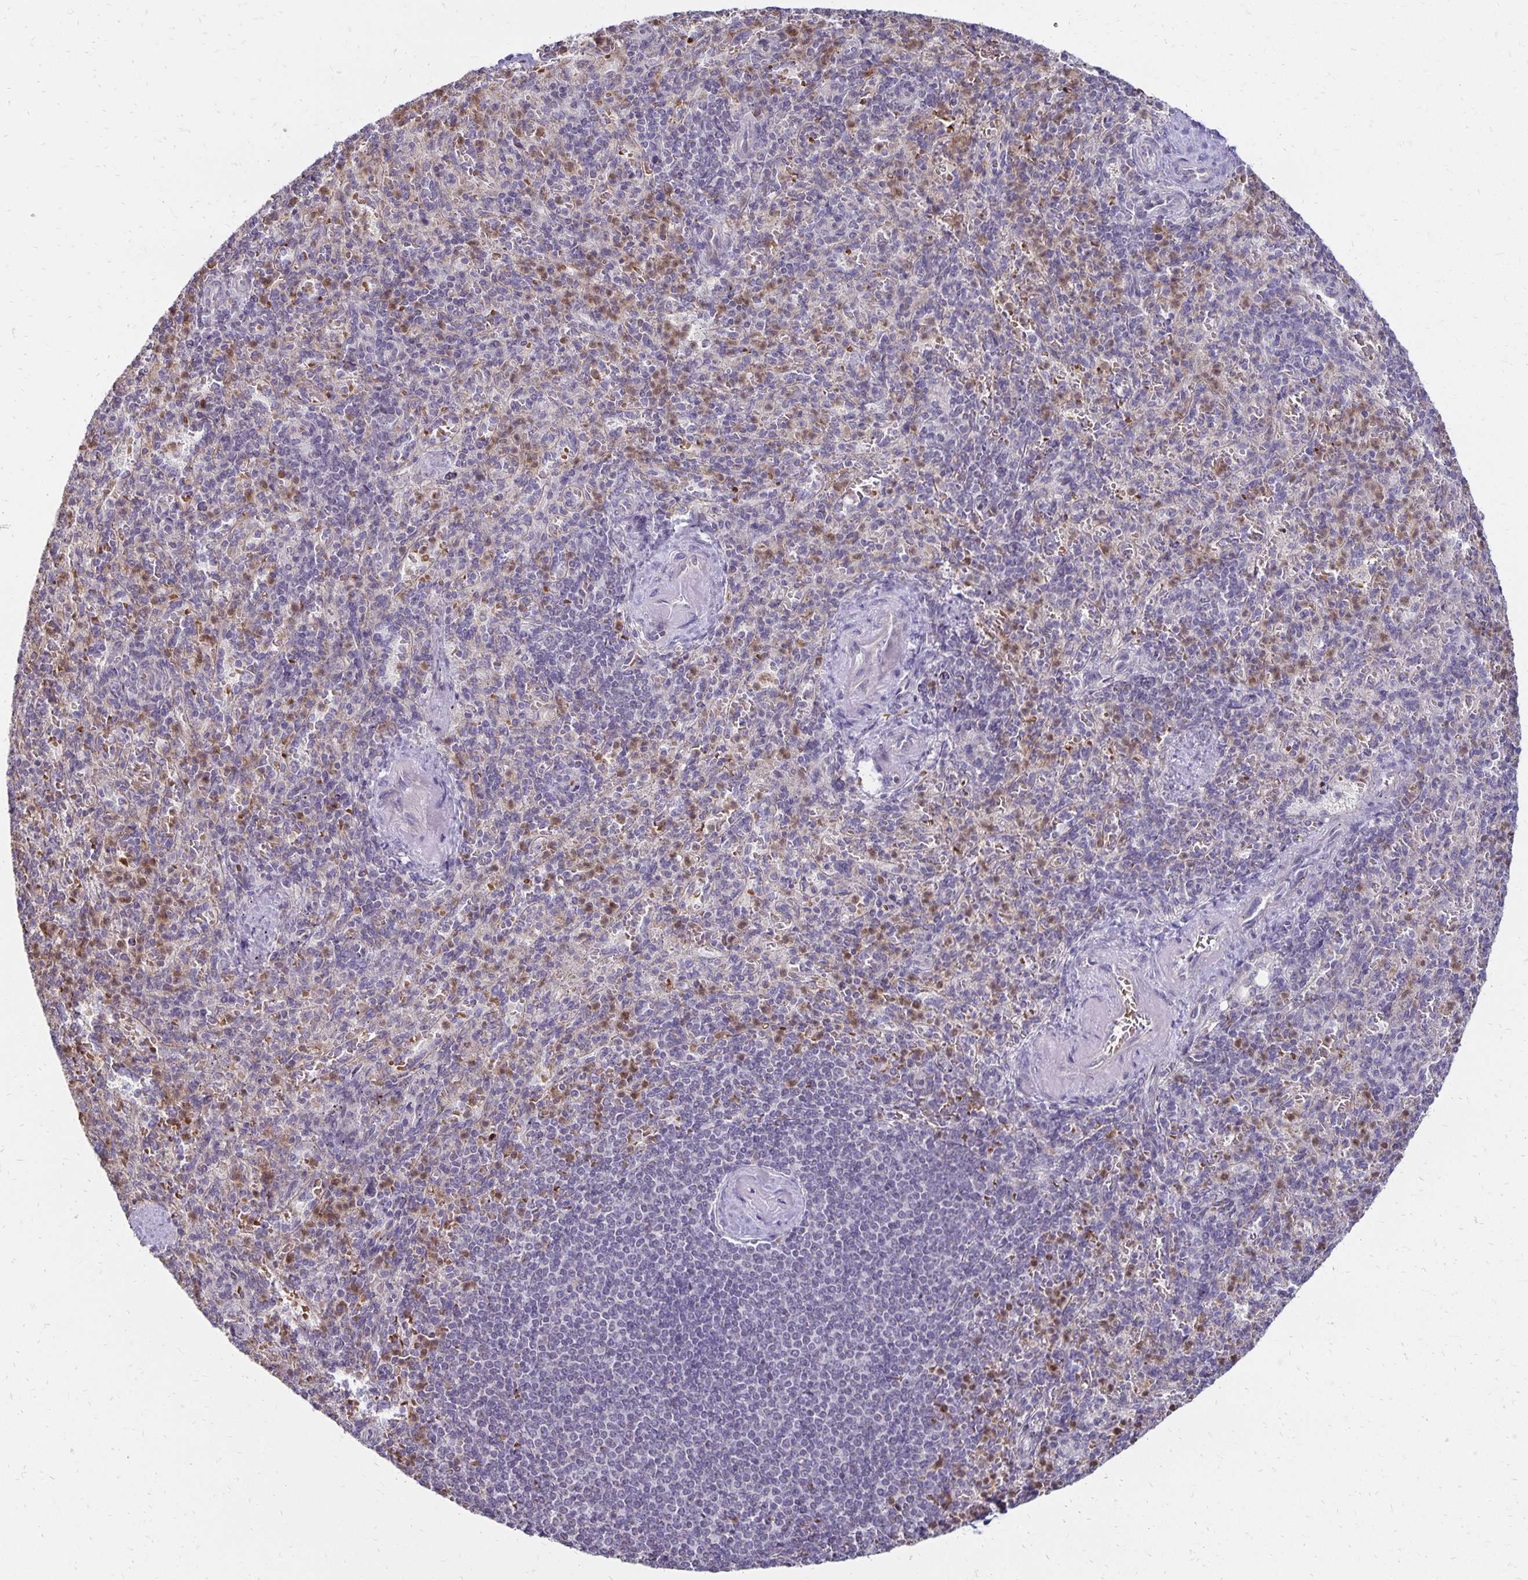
{"staining": {"intensity": "moderate", "quantity": "<25%", "location": "cytoplasmic/membranous"}, "tissue": "spleen", "cell_type": "Cells in red pulp", "image_type": "normal", "snomed": [{"axis": "morphology", "description": "Normal tissue, NOS"}, {"axis": "topography", "description": "Spleen"}], "caption": "Protein analysis of unremarkable spleen exhibits moderate cytoplasmic/membranous positivity in about <25% of cells in red pulp.", "gene": "FN3K", "patient": {"sex": "female", "age": 74}}